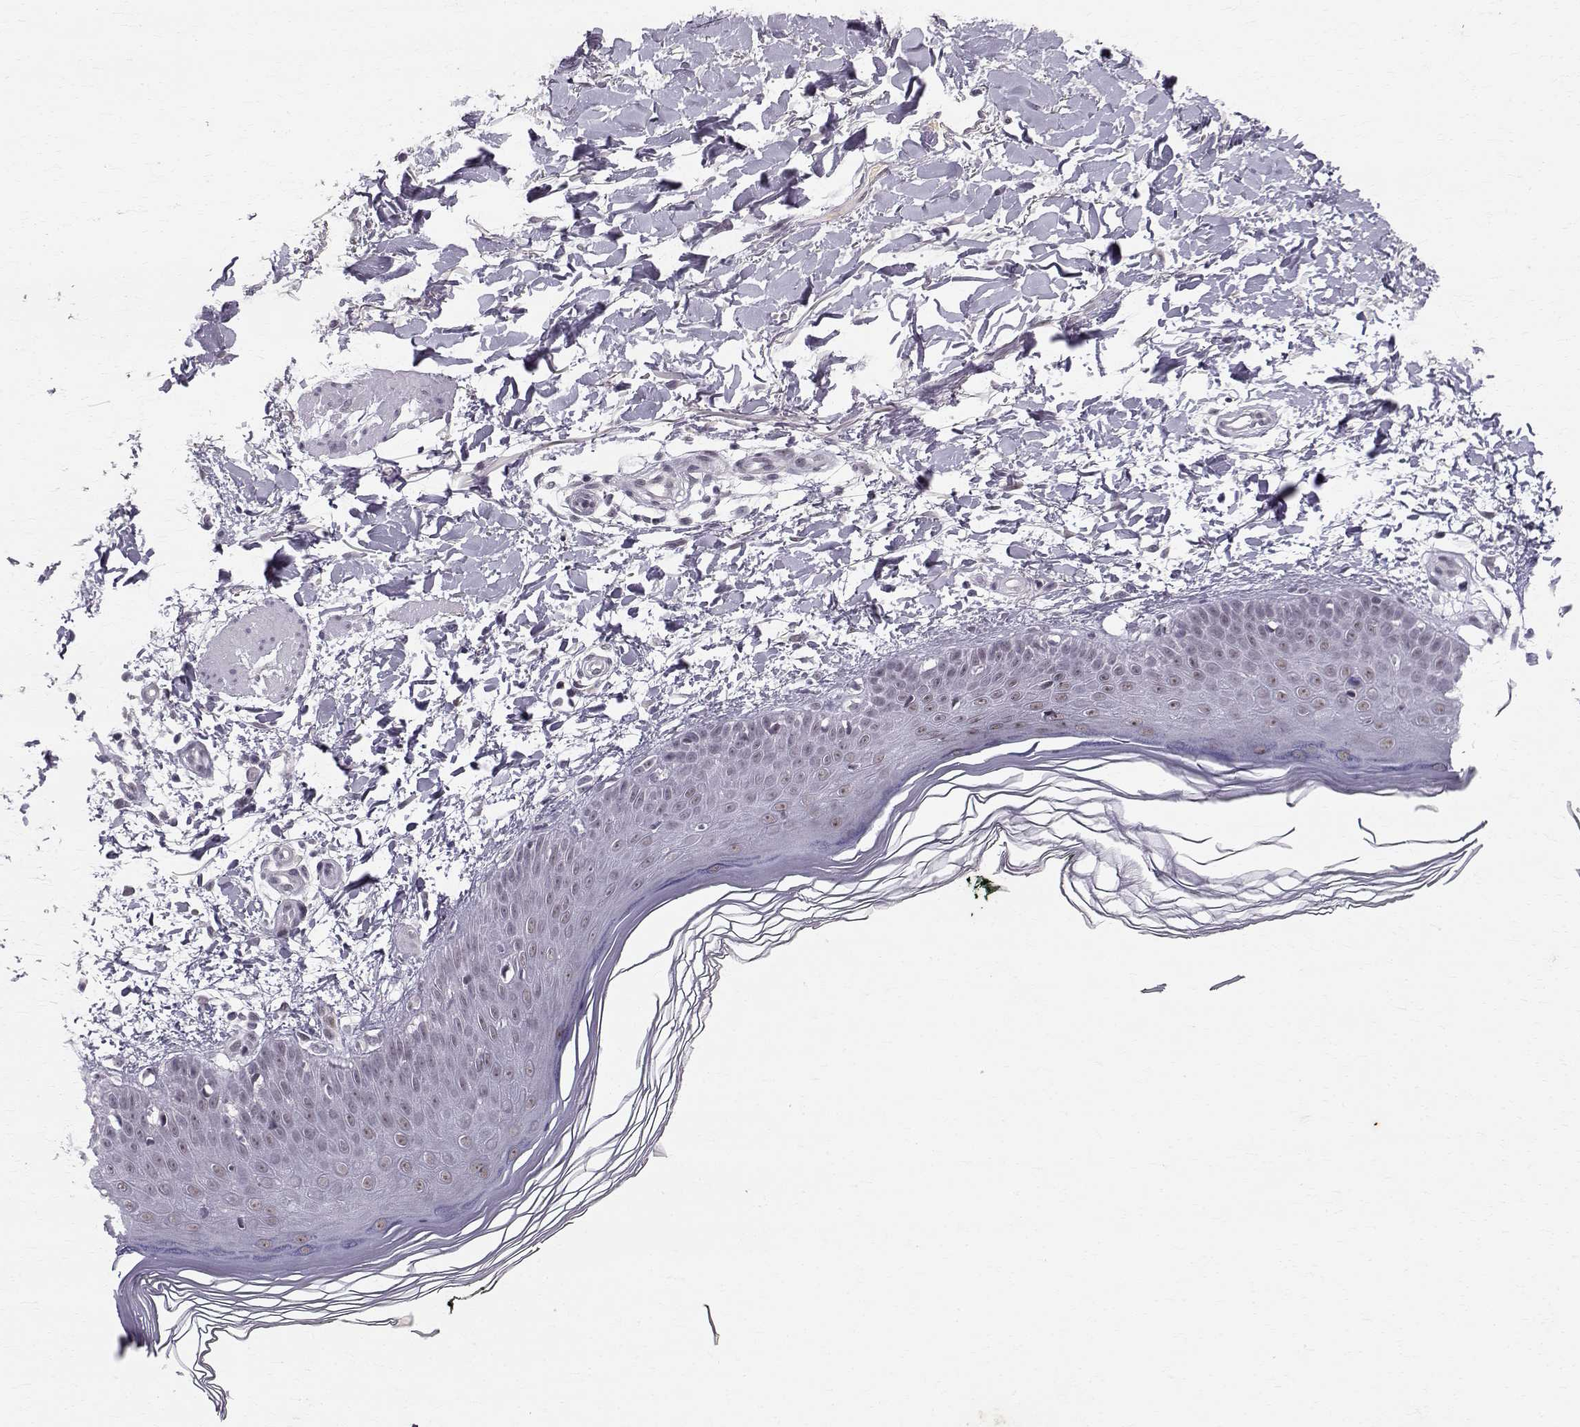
{"staining": {"intensity": "negative", "quantity": "none", "location": "none"}, "tissue": "skin", "cell_type": "Fibroblasts", "image_type": "normal", "snomed": [{"axis": "morphology", "description": "Normal tissue, NOS"}, {"axis": "topography", "description": "Skin"}], "caption": "Skin was stained to show a protein in brown. There is no significant positivity in fibroblasts. (DAB IHC, high magnification).", "gene": "RPP38", "patient": {"sex": "female", "age": 62}}